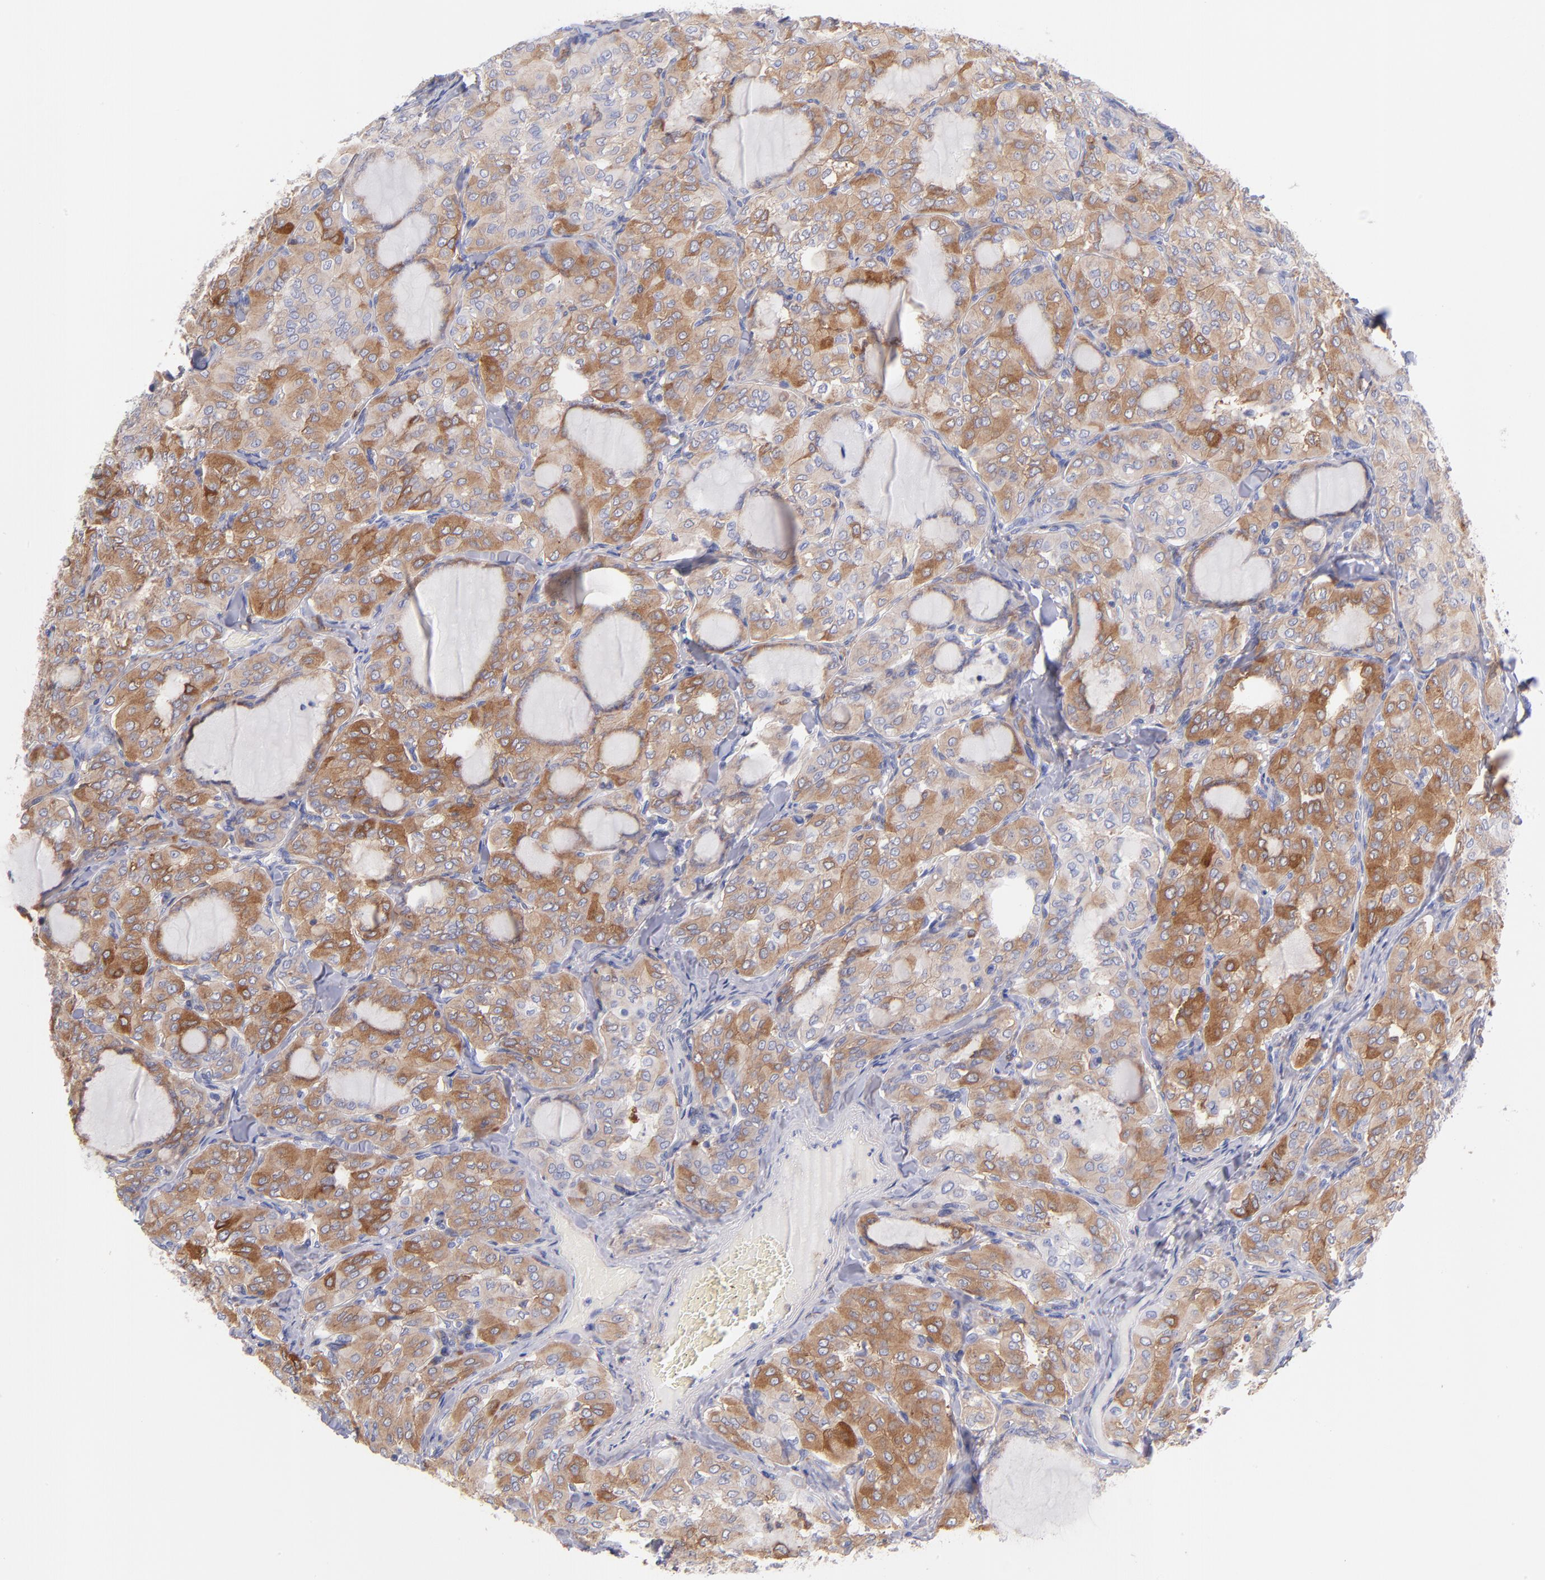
{"staining": {"intensity": "moderate", "quantity": ">75%", "location": "cytoplasmic/membranous"}, "tissue": "thyroid cancer", "cell_type": "Tumor cells", "image_type": "cancer", "snomed": [{"axis": "morphology", "description": "Papillary adenocarcinoma, NOS"}, {"axis": "topography", "description": "Thyroid gland"}], "caption": "DAB immunohistochemical staining of thyroid cancer demonstrates moderate cytoplasmic/membranous protein staining in approximately >75% of tumor cells.", "gene": "PRKCA", "patient": {"sex": "male", "age": 20}}